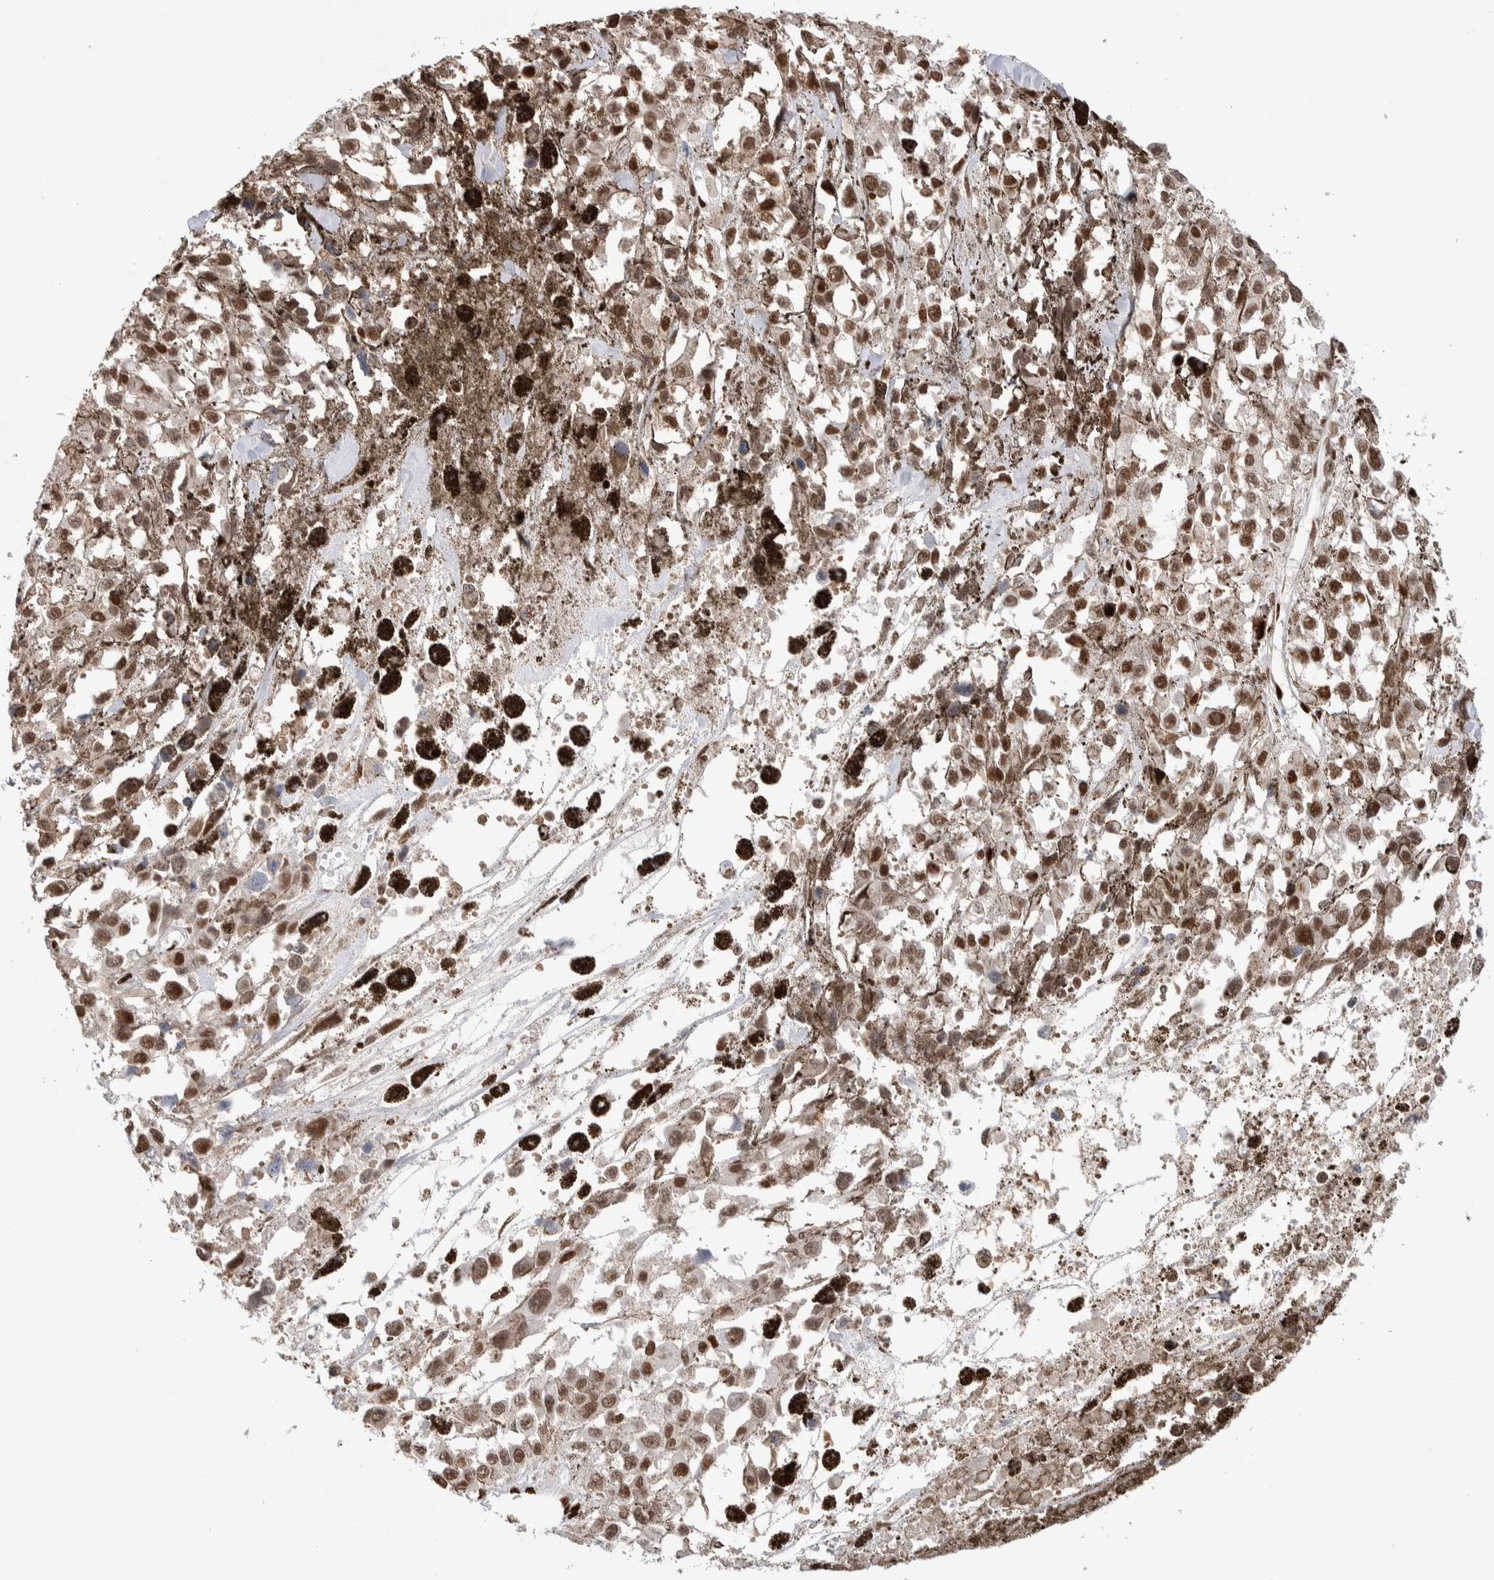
{"staining": {"intensity": "moderate", "quantity": ">75%", "location": "nuclear"}, "tissue": "melanoma", "cell_type": "Tumor cells", "image_type": "cancer", "snomed": [{"axis": "morphology", "description": "Malignant melanoma, Metastatic site"}, {"axis": "topography", "description": "Lymph node"}], "caption": "Immunohistochemistry of malignant melanoma (metastatic site) demonstrates medium levels of moderate nuclear positivity in approximately >75% of tumor cells.", "gene": "RNASEK-C17orf49", "patient": {"sex": "male", "age": 59}}